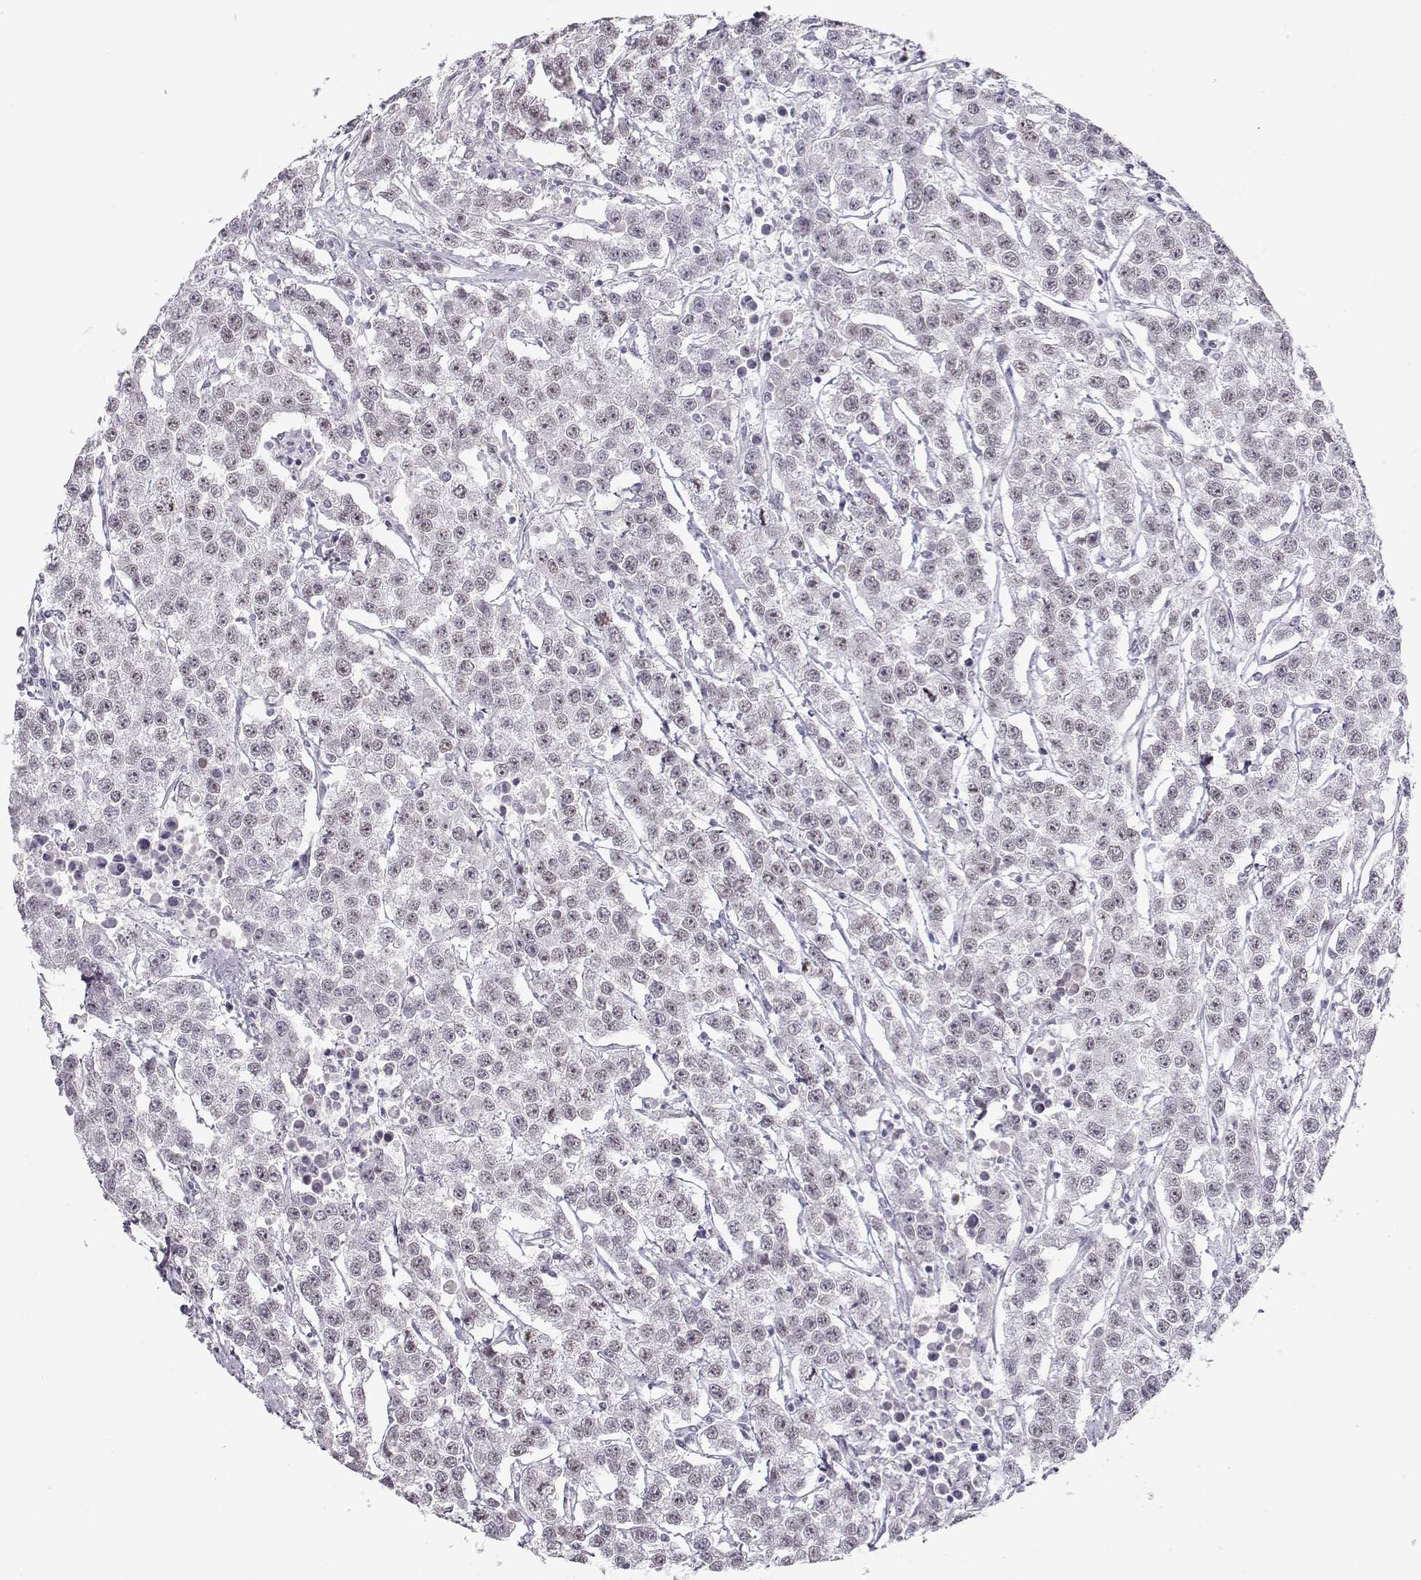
{"staining": {"intensity": "negative", "quantity": "none", "location": "none"}, "tissue": "testis cancer", "cell_type": "Tumor cells", "image_type": "cancer", "snomed": [{"axis": "morphology", "description": "Seminoma, NOS"}, {"axis": "topography", "description": "Testis"}], "caption": "A photomicrograph of testis cancer stained for a protein shows no brown staining in tumor cells.", "gene": "IMPG1", "patient": {"sex": "male", "age": 59}}